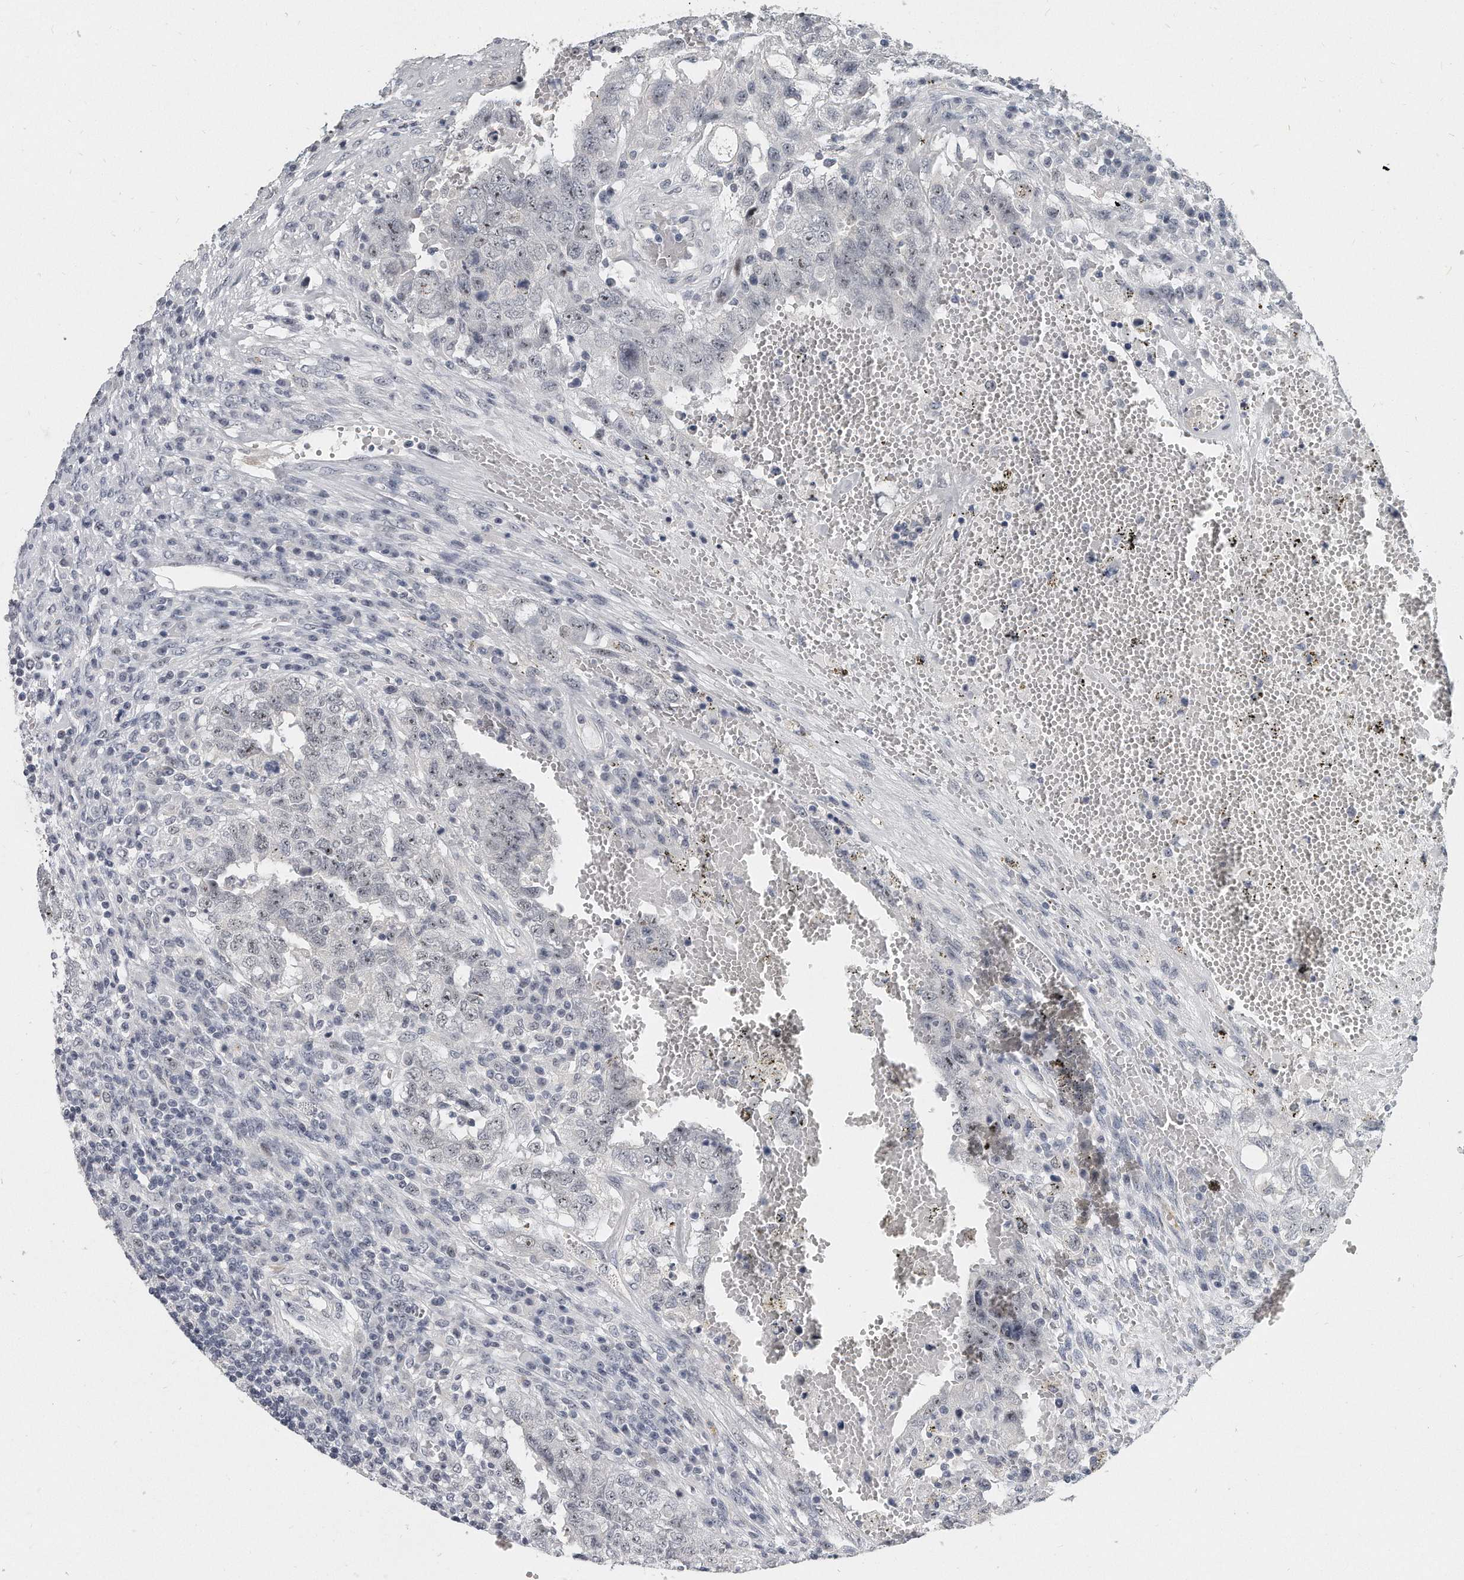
{"staining": {"intensity": "weak", "quantity": "25%-75%", "location": "nuclear"}, "tissue": "testis cancer", "cell_type": "Tumor cells", "image_type": "cancer", "snomed": [{"axis": "morphology", "description": "Carcinoma, Embryonal, NOS"}, {"axis": "topography", "description": "Testis"}], "caption": "An image of testis cancer stained for a protein reveals weak nuclear brown staining in tumor cells.", "gene": "TFCP2L1", "patient": {"sex": "male", "age": 26}}